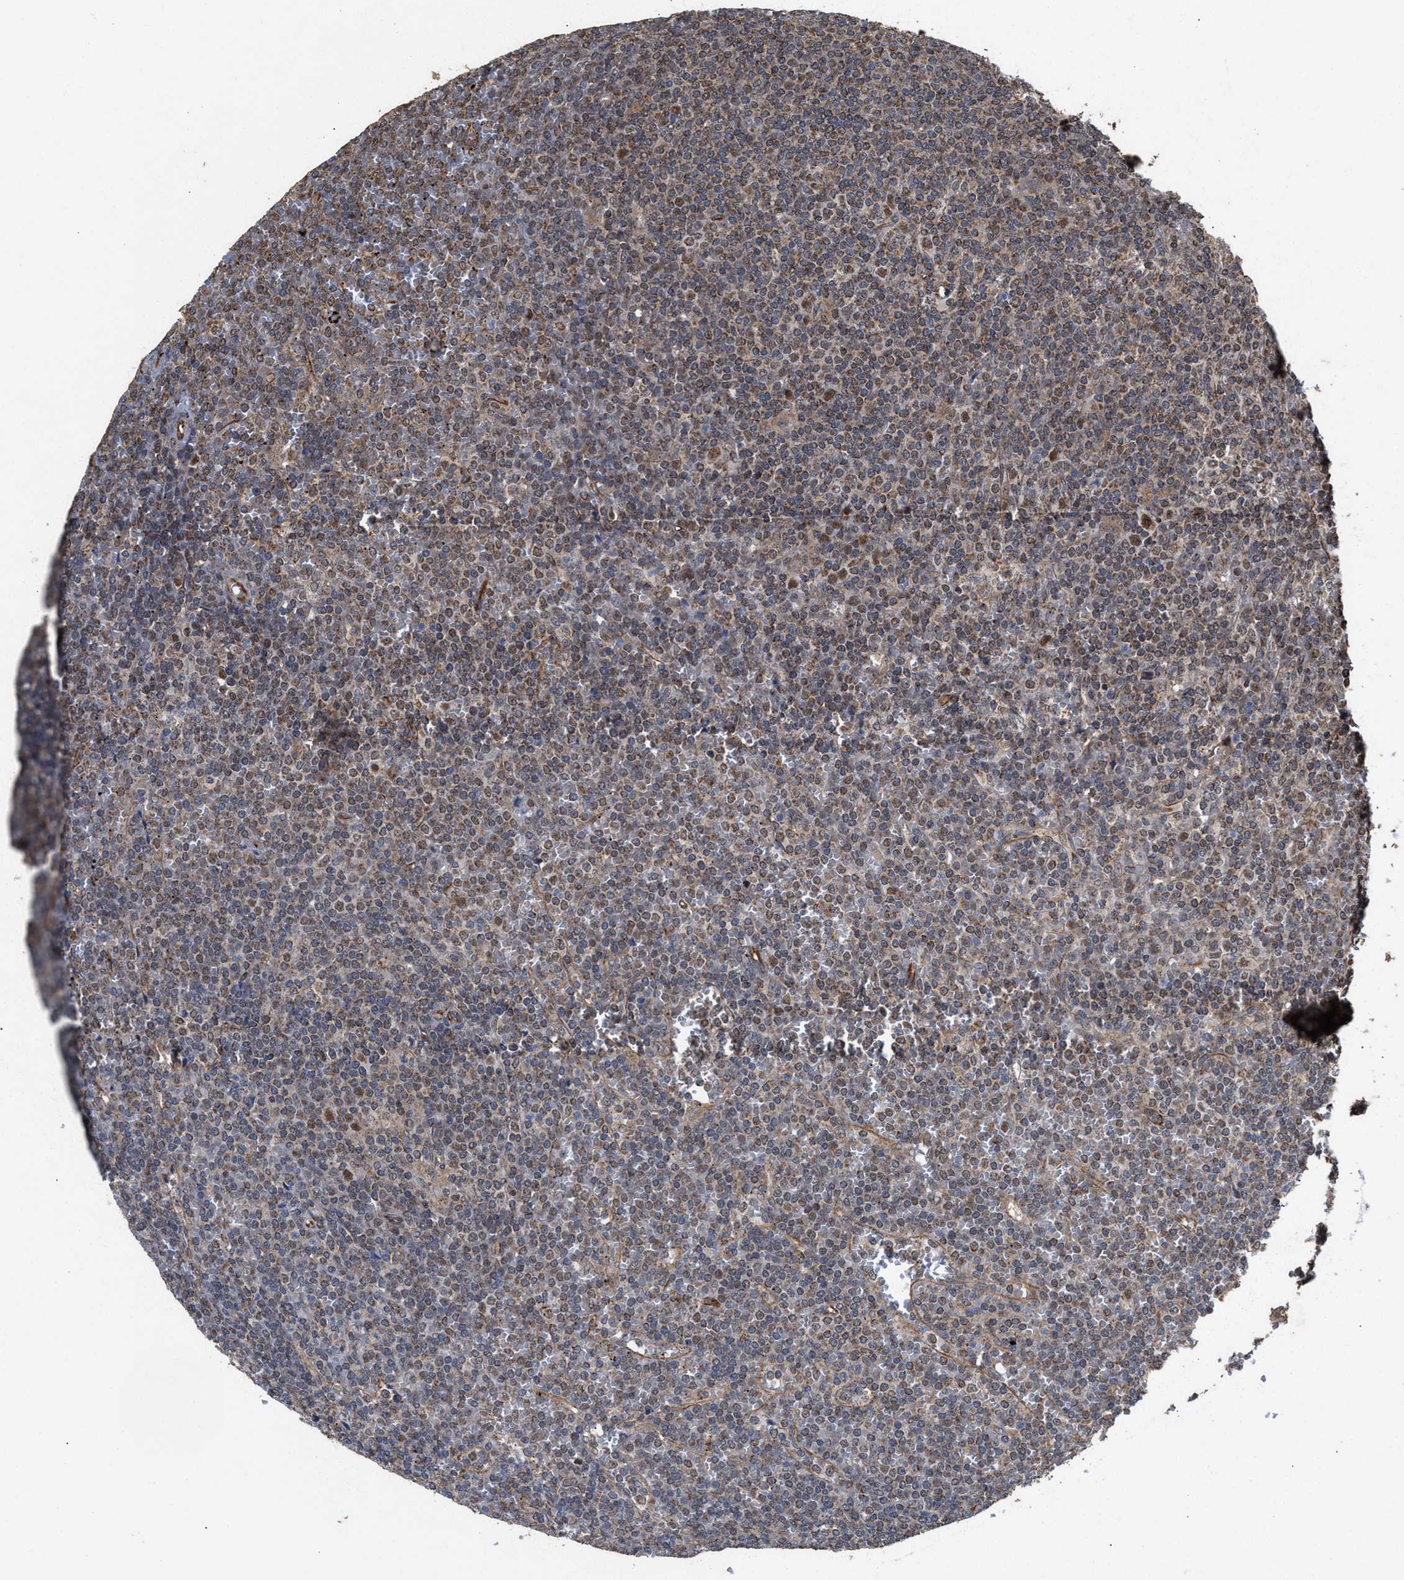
{"staining": {"intensity": "weak", "quantity": "25%-75%", "location": "cytoplasmic/membranous,nuclear"}, "tissue": "lymphoma", "cell_type": "Tumor cells", "image_type": "cancer", "snomed": [{"axis": "morphology", "description": "Malignant lymphoma, non-Hodgkin's type, Low grade"}, {"axis": "topography", "description": "Spleen"}], "caption": "Malignant lymphoma, non-Hodgkin's type (low-grade) stained for a protein (brown) reveals weak cytoplasmic/membranous and nuclear positive staining in about 25%-75% of tumor cells.", "gene": "ZNHIT6", "patient": {"sex": "female", "age": 19}}